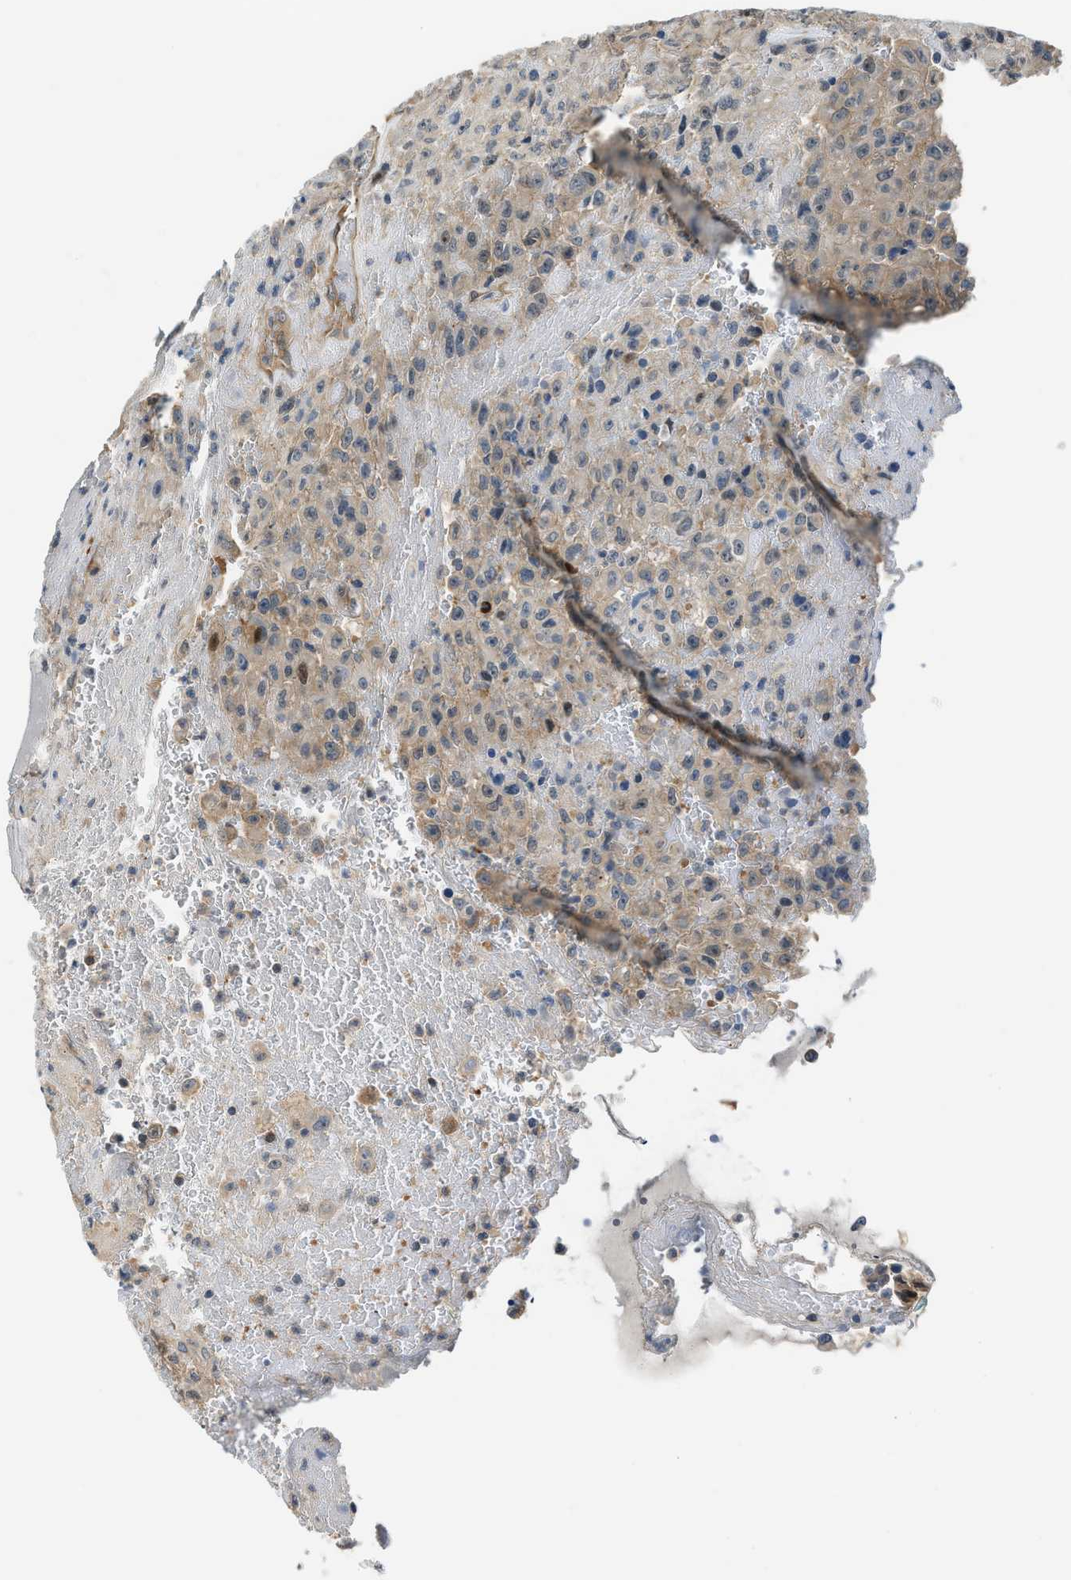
{"staining": {"intensity": "weak", "quantity": "<25%", "location": "cytoplasmic/membranous"}, "tissue": "urothelial cancer", "cell_type": "Tumor cells", "image_type": "cancer", "snomed": [{"axis": "morphology", "description": "Urothelial carcinoma, High grade"}, {"axis": "topography", "description": "Urinary bladder"}], "caption": "There is no significant expression in tumor cells of urothelial cancer. (Brightfield microscopy of DAB immunohistochemistry (IHC) at high magnification).", "gene": "CBLB", "patient": {"sex": "male", "age": 46}}